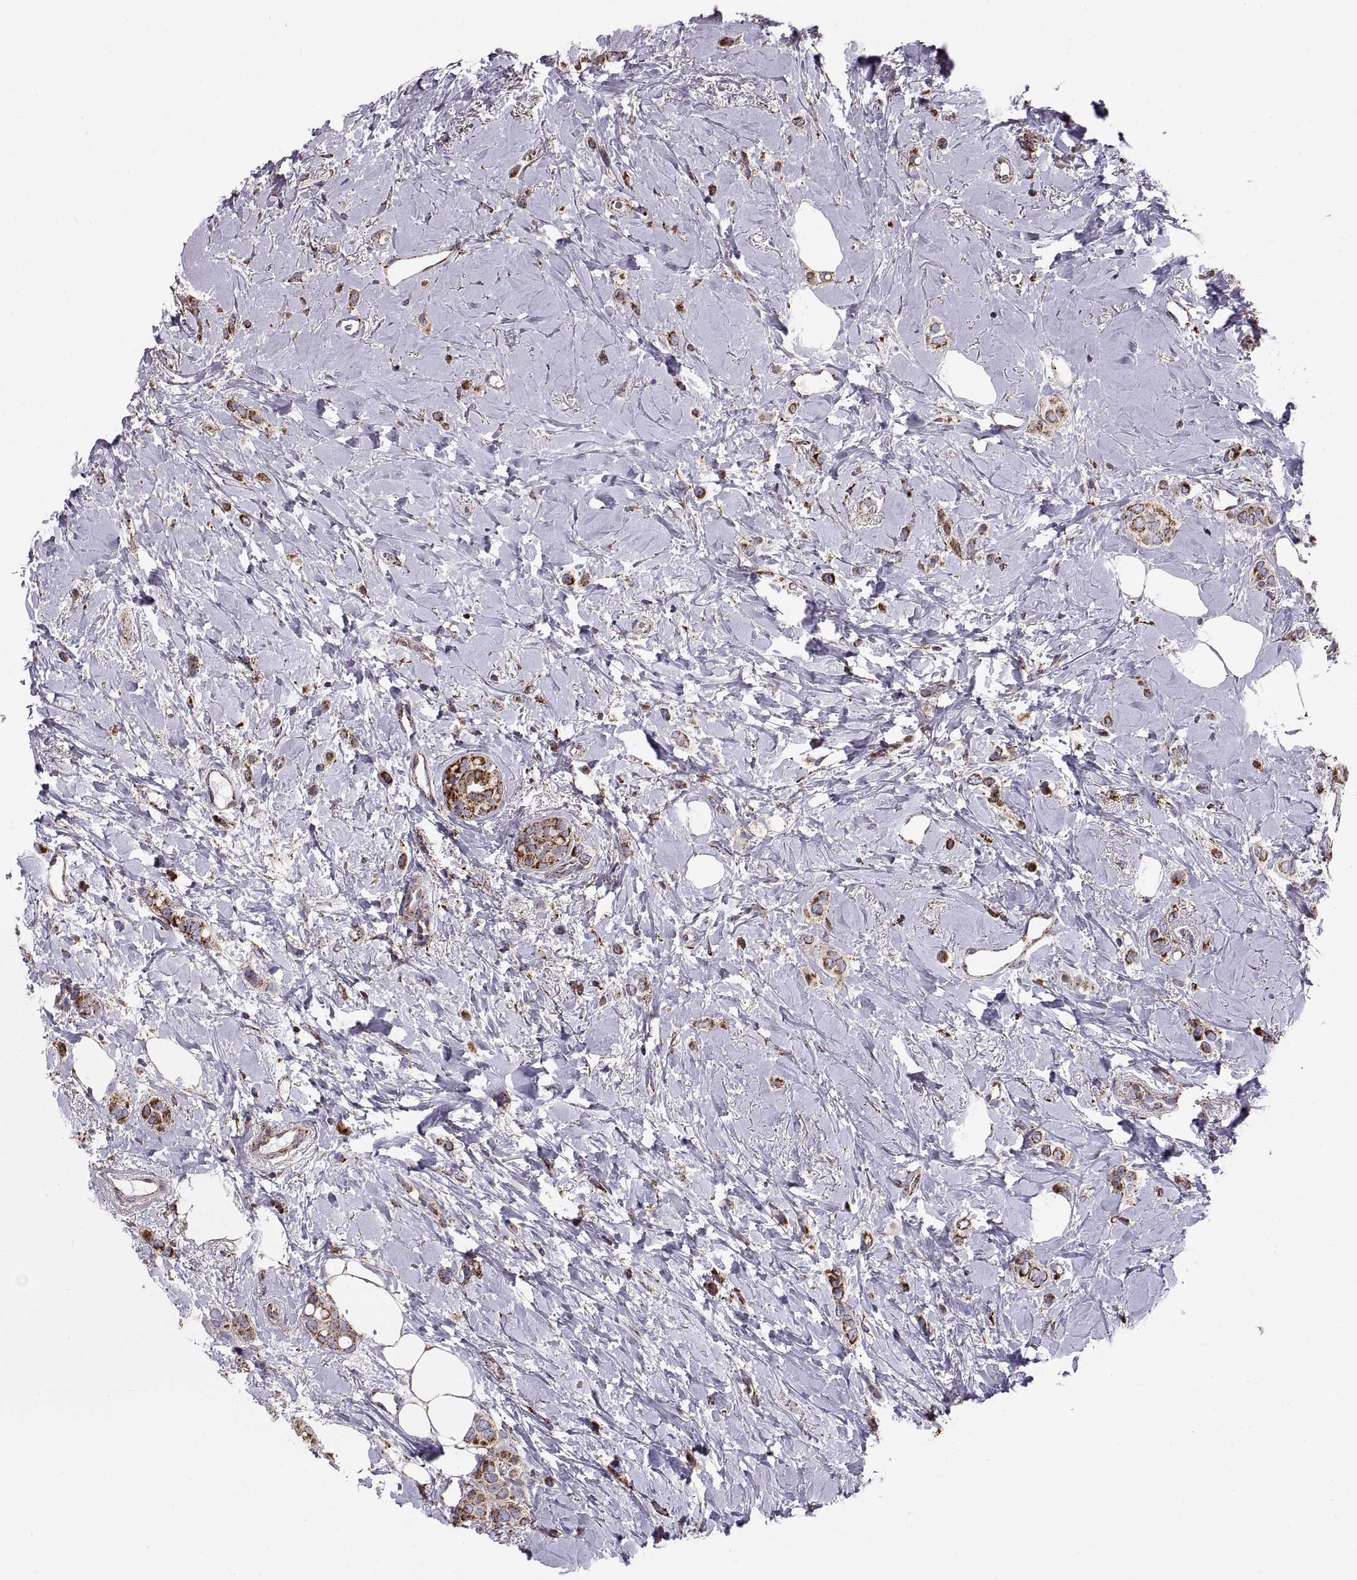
{"staining": {"intensity": "strong", "quantity": ">75%", "location": "cytoplasmic/membranous"}, "tissue": "breast cancer", "cell_type": "Tumor cells", "image_type": "cancer", "snomed": [{"axis": "morphology", "description": "Lobular carcinoma"}, {"axis": "topography", "description": "Breast"}], "caption": "The micrograph reveals a brown stain indicating the presence of a protein in the cytoplasmic/membranous of tumor cells in breast cancer (lobular carcinoma). (DAB IHC, brown staining for protein, blue staining for nuclei).", "gene": "ARSD", "patient": {"sex": "female", "age": 66}}